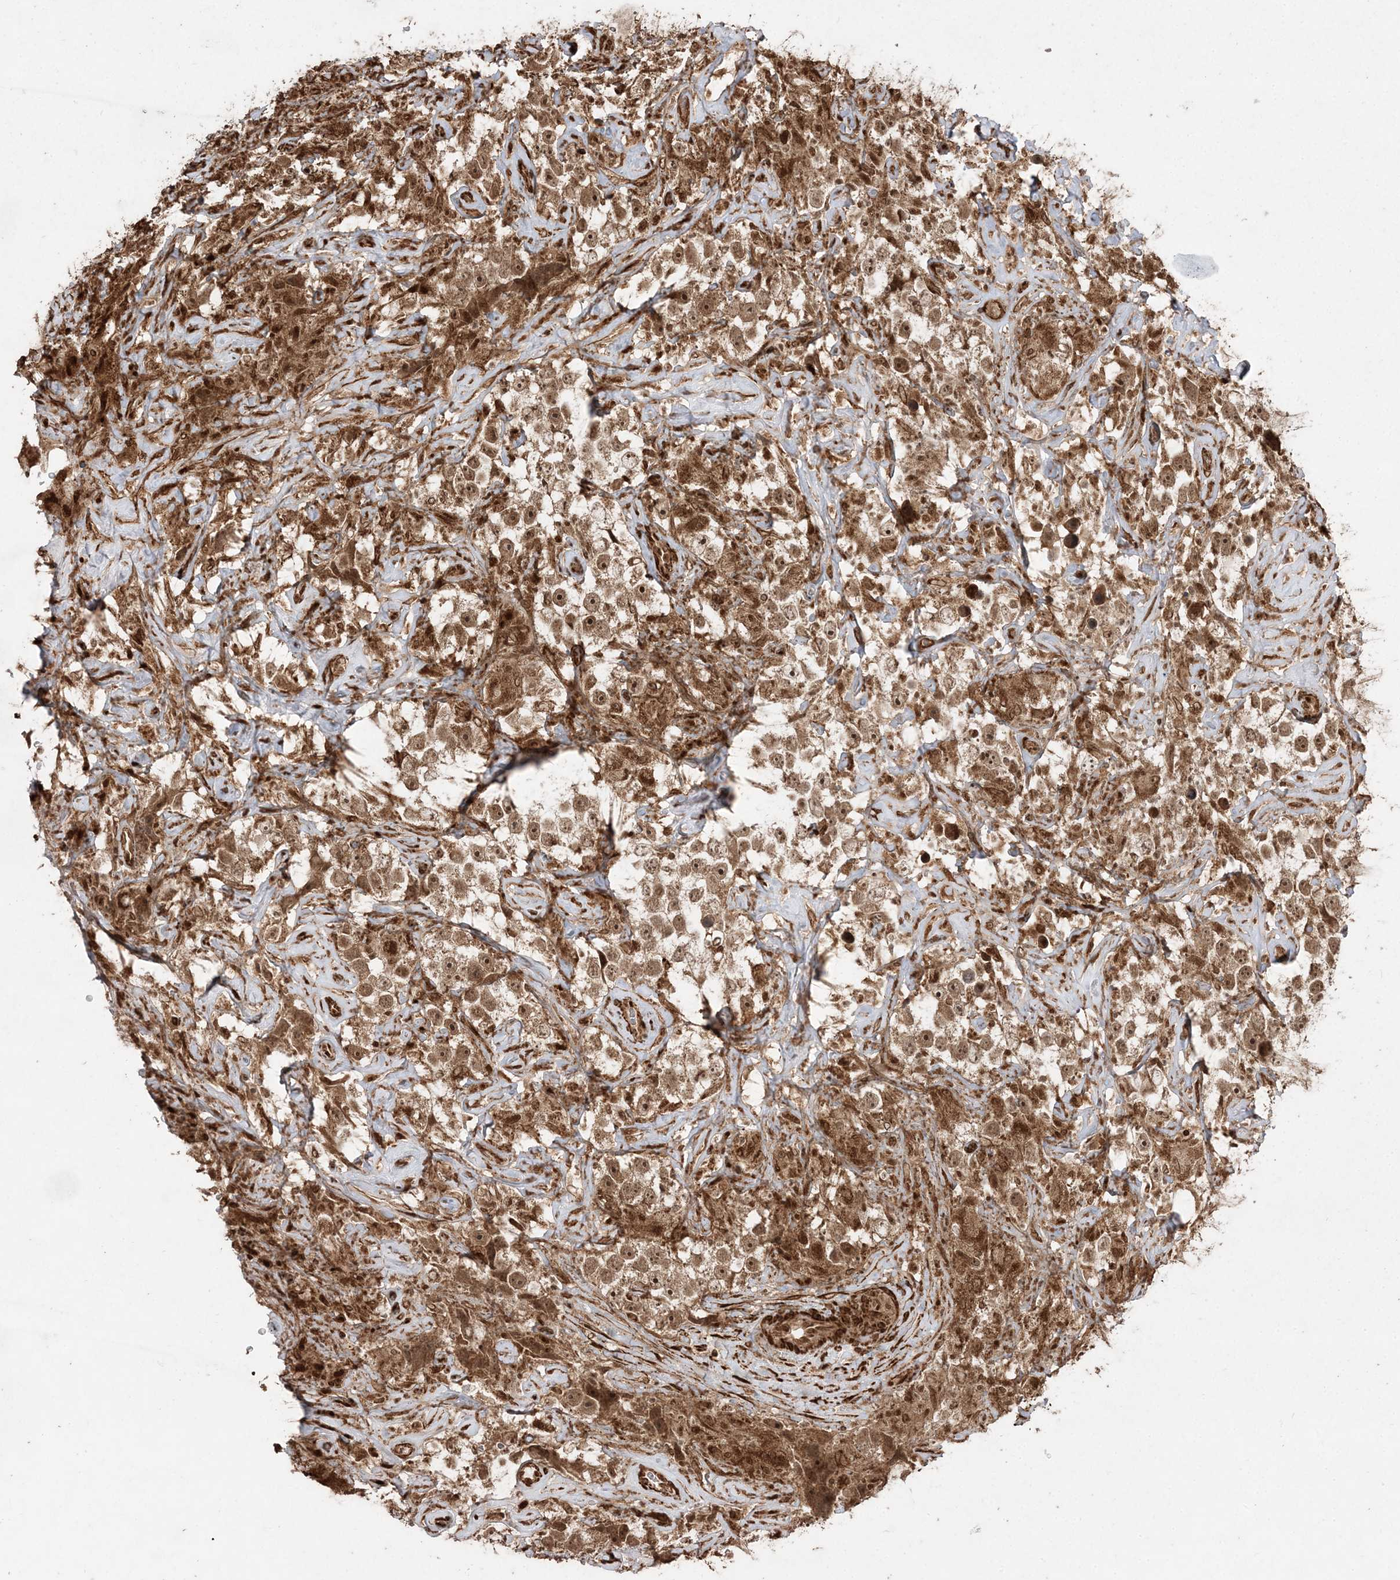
{"staining": {"intensity": "moderate", "quantity": ">75%", "location": "cytoplasmic/membranous,nuclear"}, "tissue": "testis cancer", "cell_type": "Tumor cells", "image_type": "cancer", "snomed": [{"axis": "morphology", "description": "Seminoma, NOS"}, {"axis": "topography", "description": "Testis"}], "caption": "Testis cancer stained with DAB (3,3'-diaminobenzidine) immunohistochemistry (IHC) demonstrates medium levels of moderate cytoplasmic/membranous and nuclear staining in about >75% of tumor cells.", "gene": "ETAA1", "patient": {"sex": "male", "age": 49}}